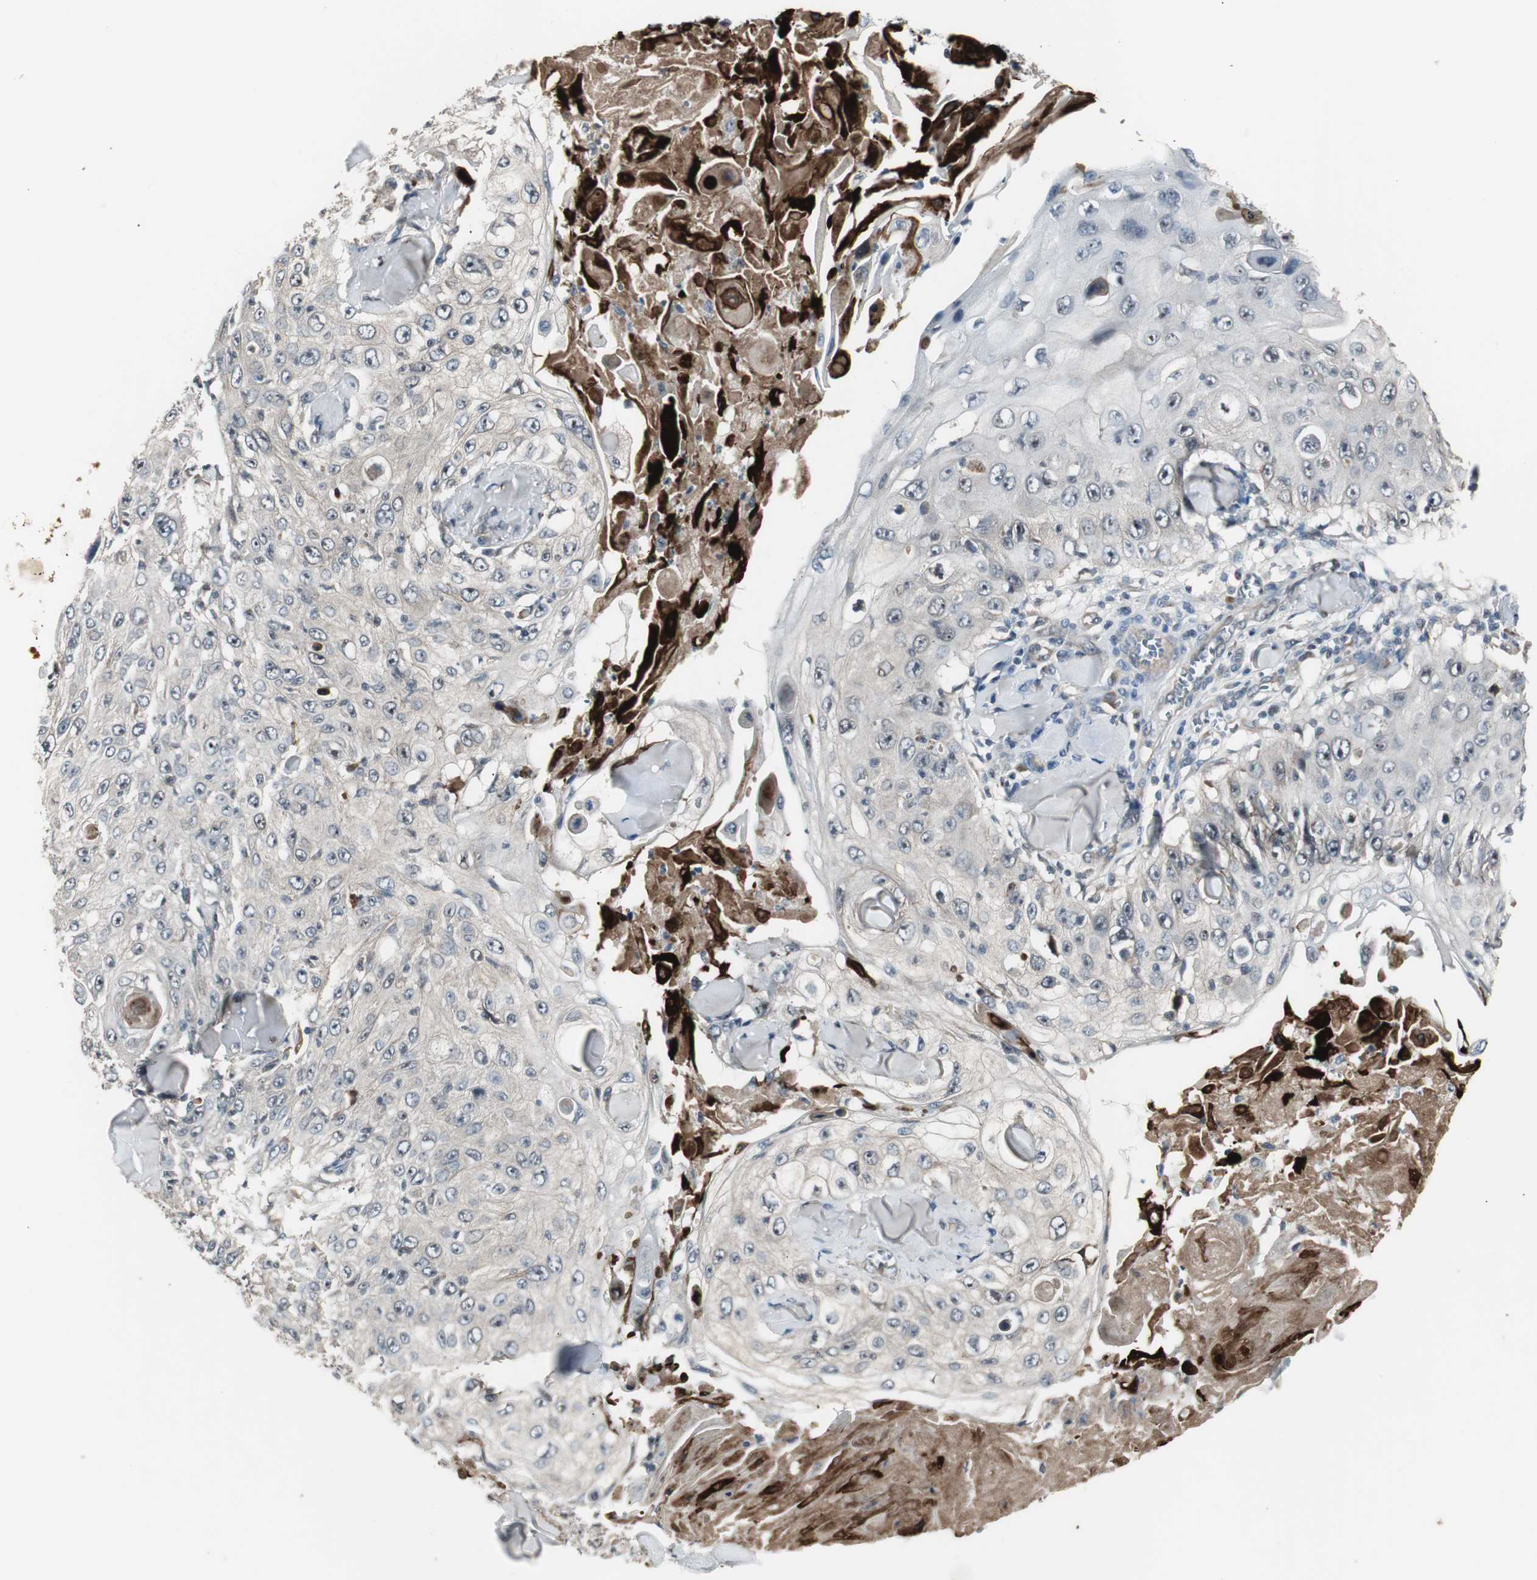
{"staining": {"intensity": "weak", "quantity": ">75%", "location": "cytoplasmic/membranous"}, "tissue": "skin cancer", "cell_type": "Tumor cells", "image_type": "cancer", "snomed": [{"axis": "morphology", "description": "Squamous cell carcinoma, NOS"}, {"axis": "topography", "description": "Skin"}], "caption": "Human skin cancer stained with a brown dye exhibits weak cytoplasmic/membranous positive positivity in approximately >75% of tumor cells.", "gene": "ZMPSTE24", "patient": {"sex": "male", "age": 86}}